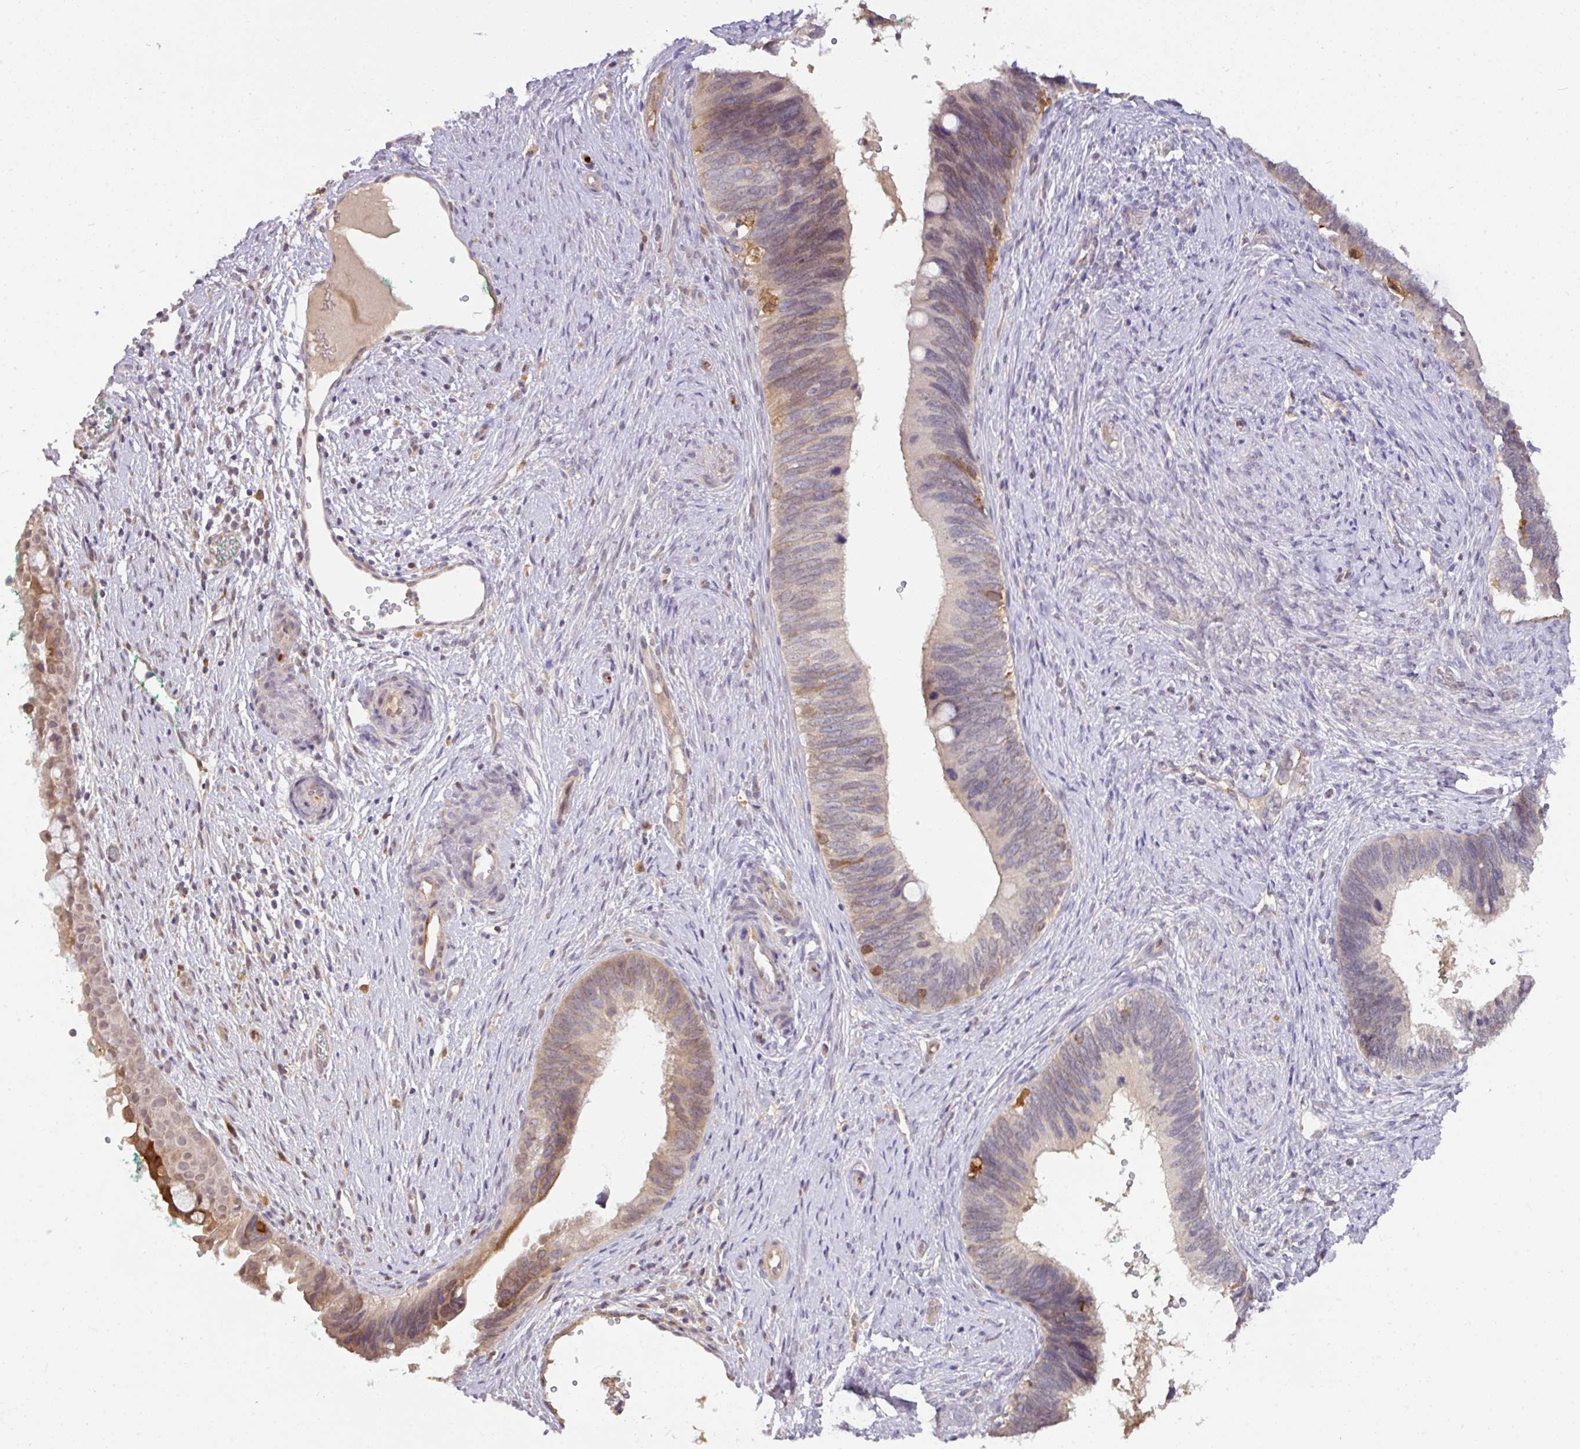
{"staining": {"intensity": "moderate", "quantity": "<25%", "location": "cytoplasmic/membranous,nuclear"}, "tissue": "cervical cancer", "cell_type": "Tumor cells", "image_type": "cancer", "snomed": [{"axis": "morphology", "description": "Adenocarcinoma, NOS"}, {"axis": "topography", "description": "Cervix"}], "caption": "Protein staining of cervical adenocarcinoma tissue exhibits moderate cytoplasmic/membranous and nuclear staining in approximately <25% of tumor cells. Nuclei are stained in blue.", "gene": "GCNT7", "patient": {"sex": "female", "age": 42}}